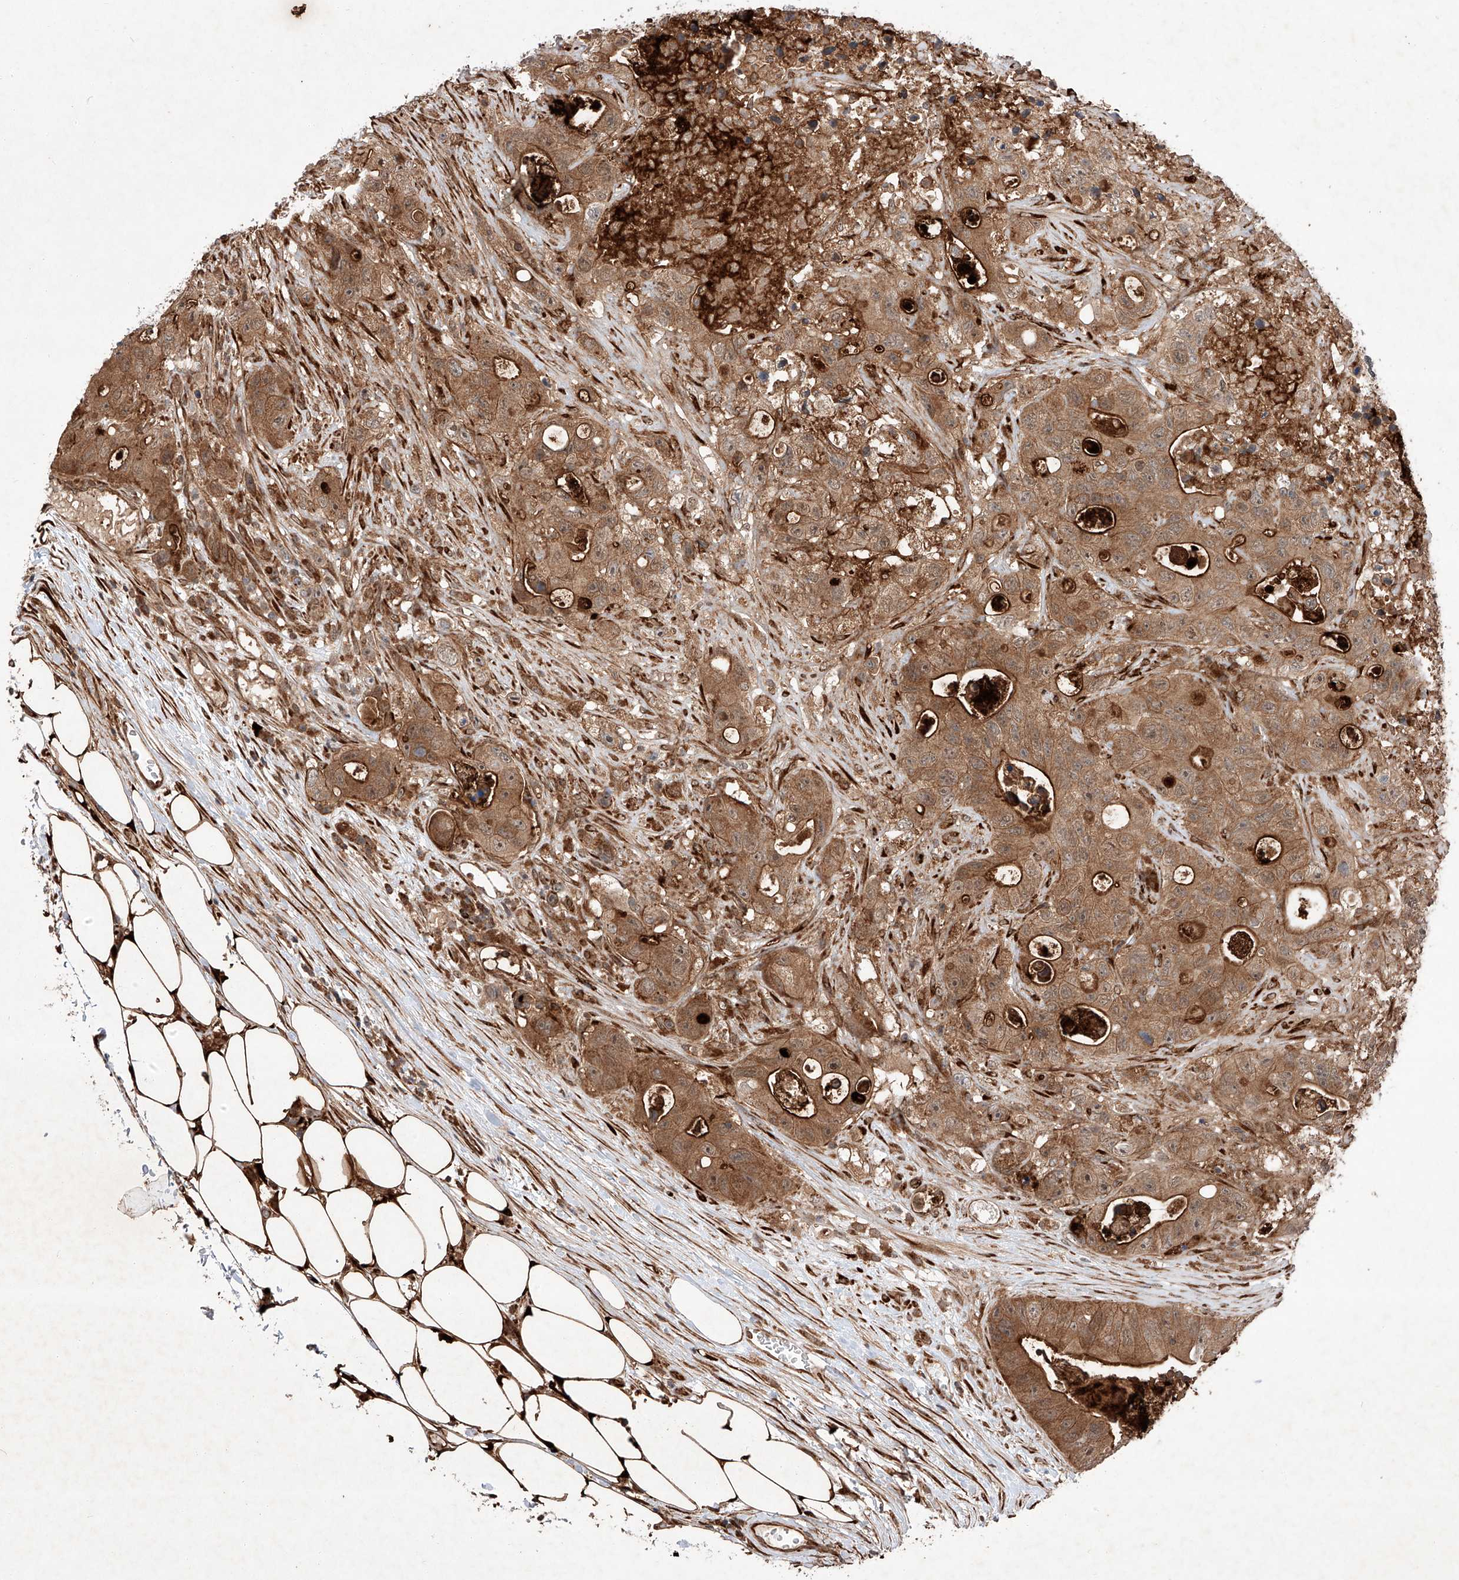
{"staining": {"intensity": "strong", "quantity": ">75%", "location": "cytoplasmic/membranous"}, "tissue": "colorectal cancer", "cell_type": "Tumor cells", "image_type": "cancer", "snomed": [{"axis": "morphology", "description": "Adenocarcinoma, NOS"}, {"axis": "topography", "description": "Colon"}], "caption": "Colorectal cancer stained with a protein marker shows strong staining in tumor cells.", "gene": "ZFP28", "patient": {"sex": "female", "age": 46}}